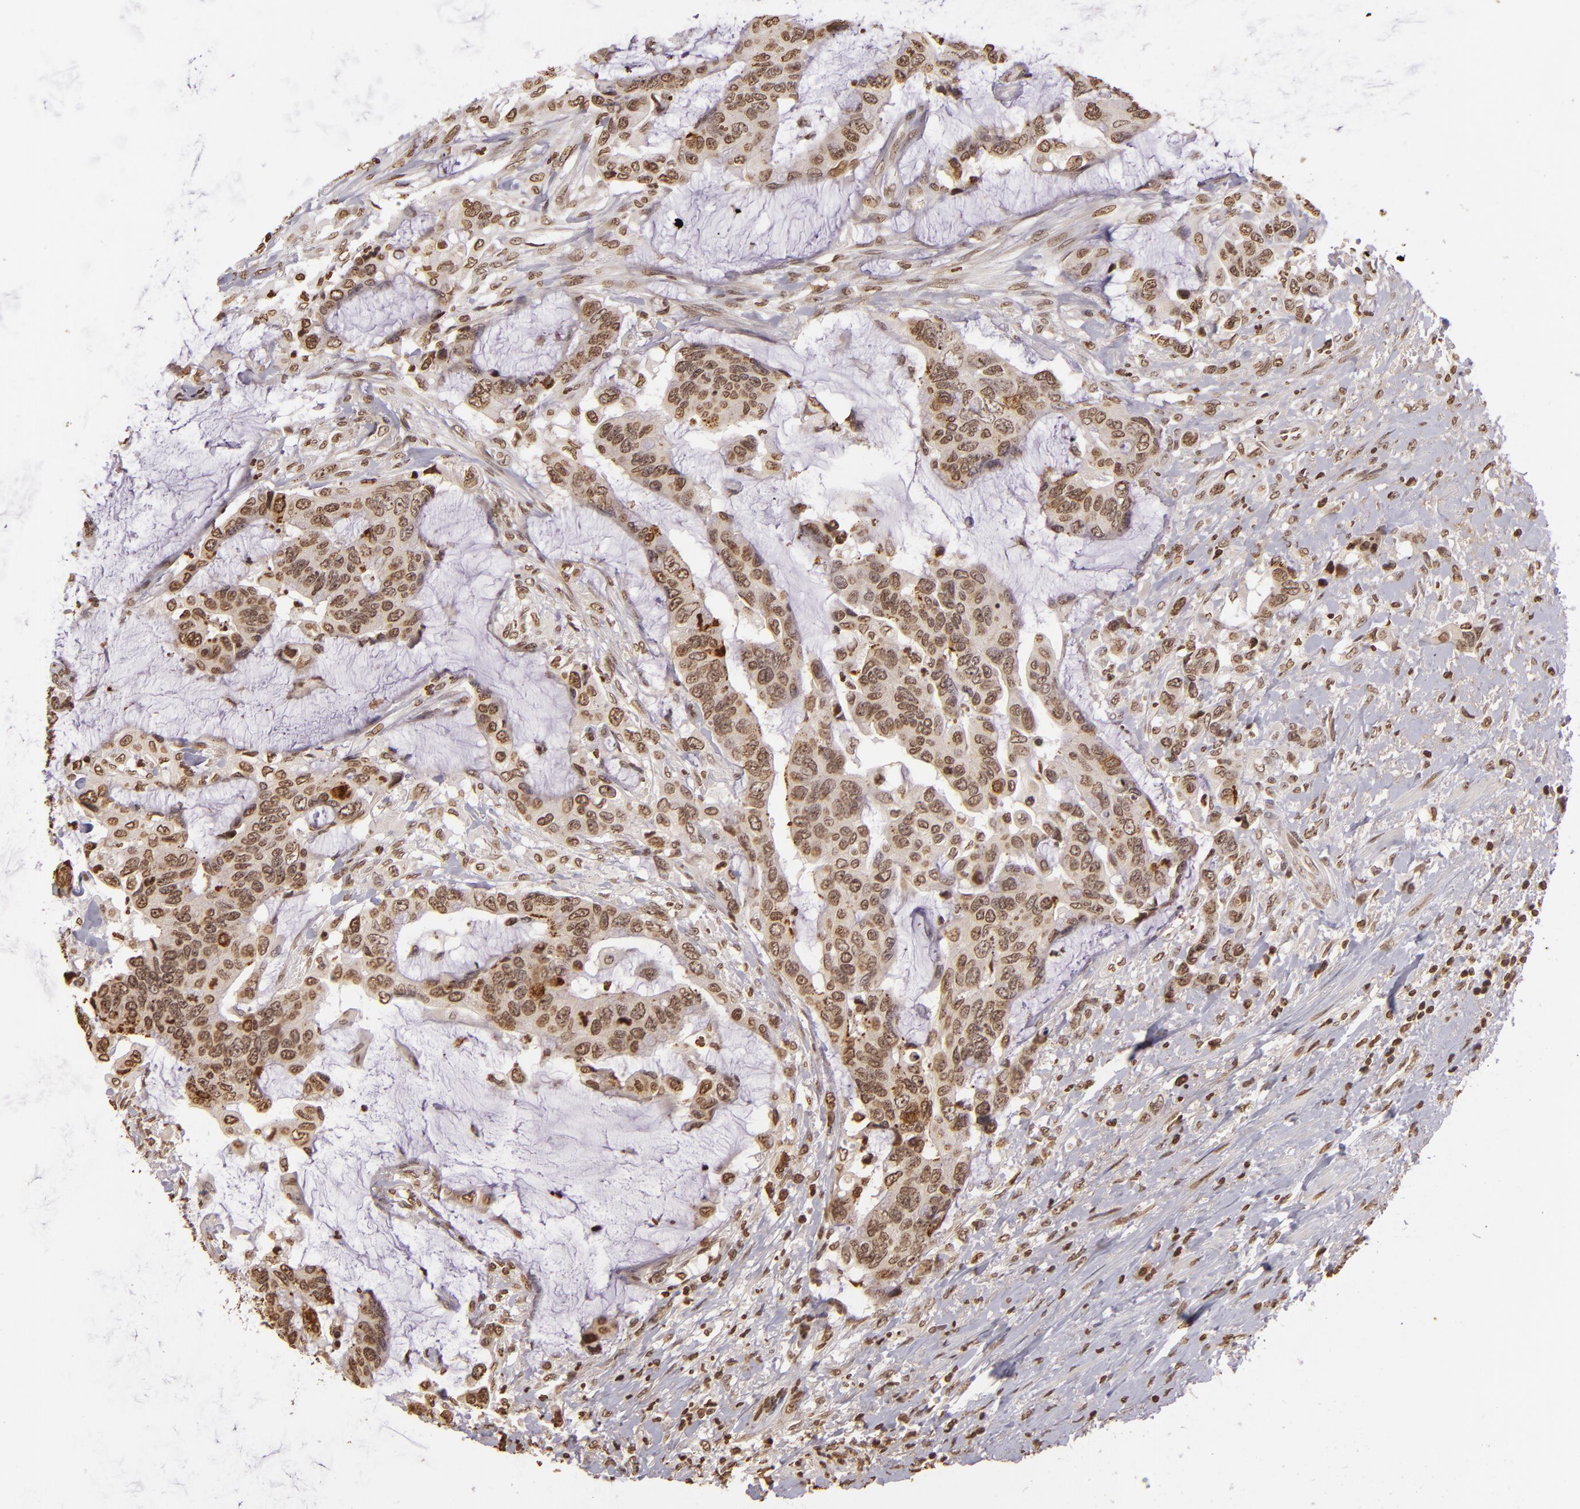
{"staining": {"intensity": "moderate", "quantity": ">75%", "location": "nuclear"}, "tissue": "colorectal cancer", "cell_type": "Tumor cells", "image_type": "cancer", "snomed": [{"axis": "morphology", "description": "Adenocarcinoma, NOS"}, {"axis": "topography", "description": "Rectum"}], "caption": "Protein analysis of colorectal cancer (adenocarcinoma) tissue reveals moderate nuclear expression in approximately >75% of tumor cells.", "gene": "THRB", "patient": {"sex": "female", "age": 59}}